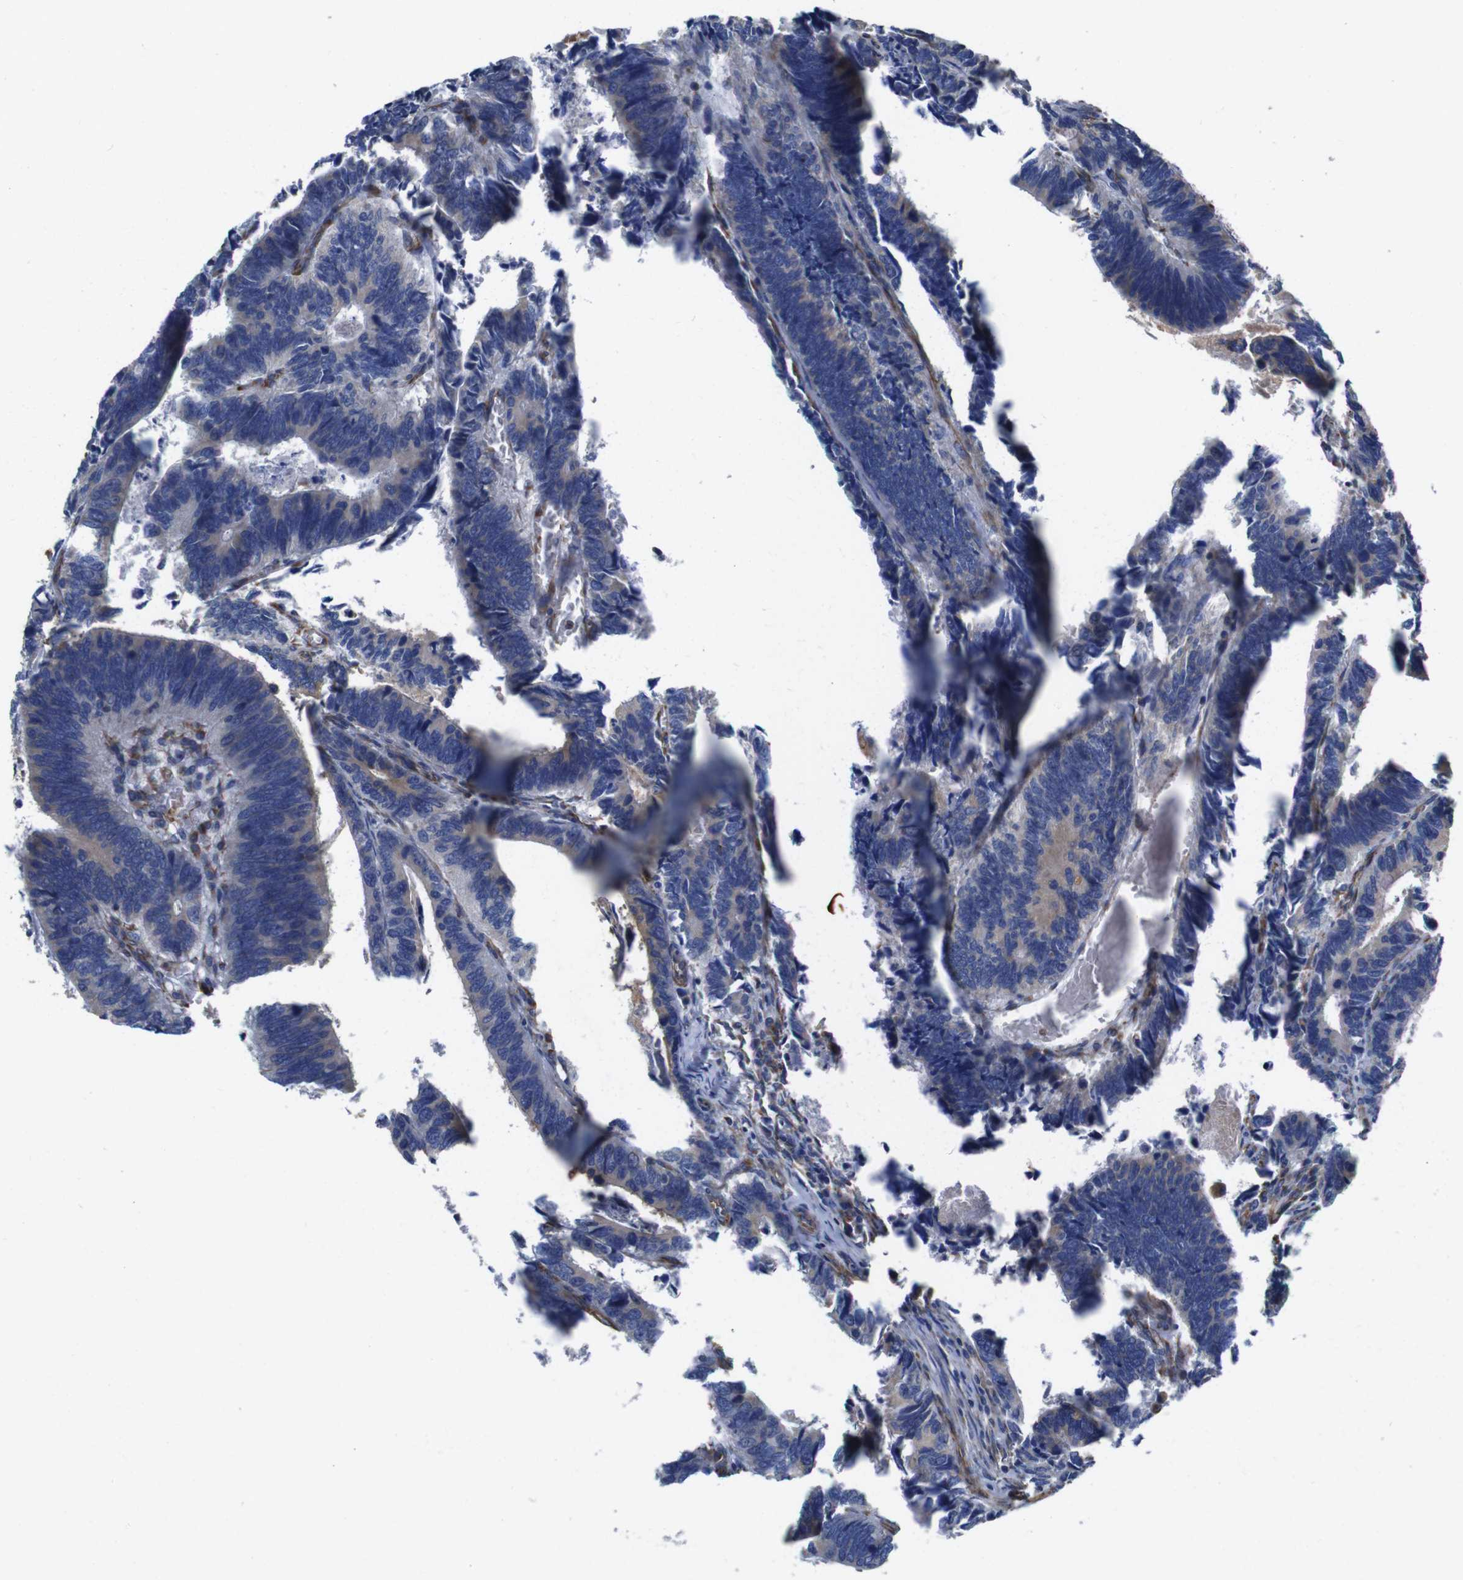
{"staining": {"intensity": "negative", "quantity": "none", "location": "none"}, "tissue": "colorectal cancer", "cell_type": "Tumor cells", "image_type": "cancer", "snomed": [{"axis": "morphology", "description": "Adenocarcinoma, NOS"}, {"axis": "topography", "description": "Colon"}], "caption": "A histopathology image of human colorectal cancer (adenocarcinoma) is negative for staining in tumor cells.", "gene": "POMK", "patient": {"sex": "male", "age": 72}}